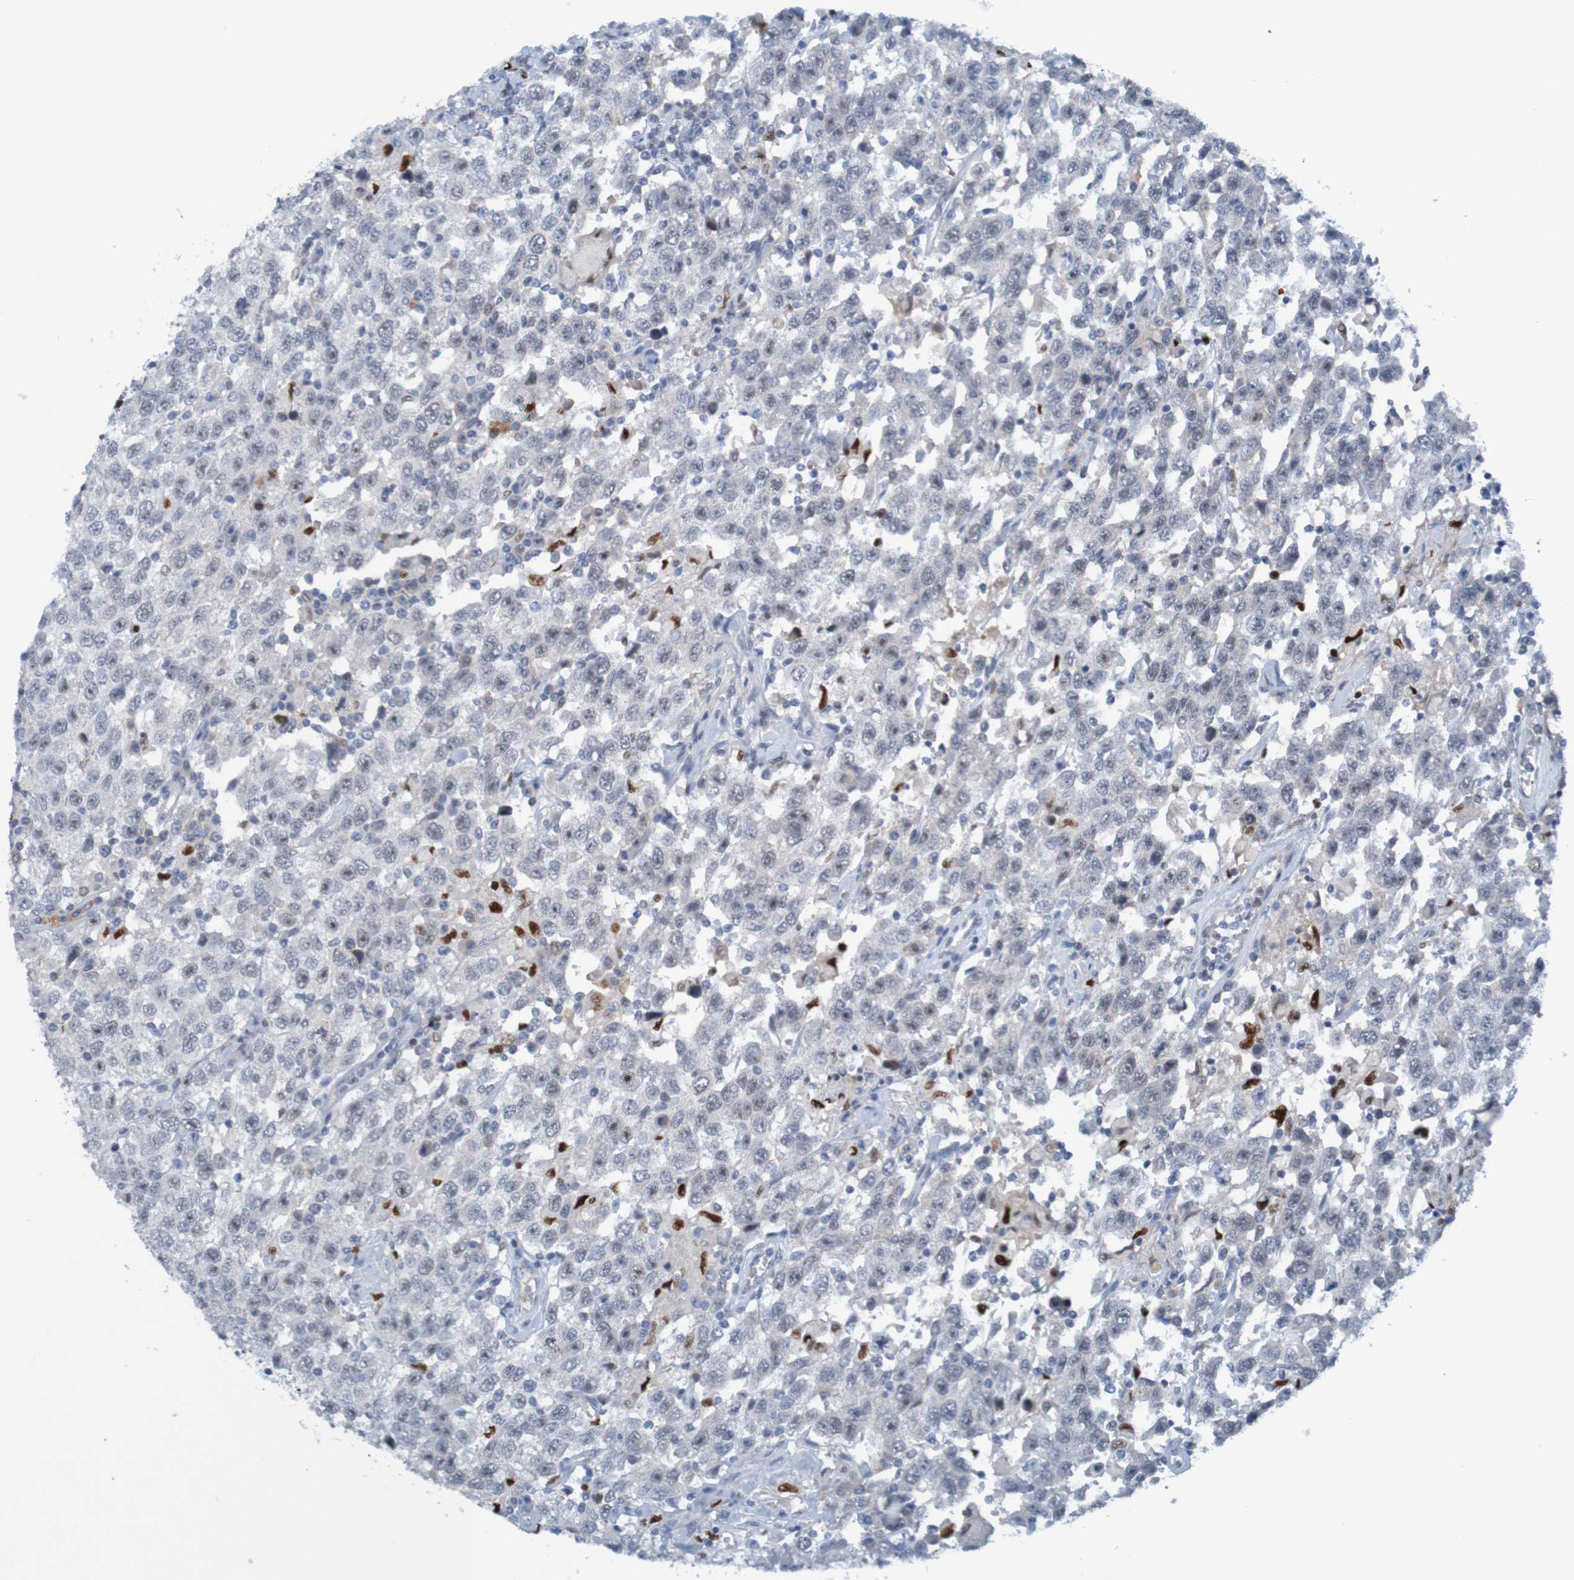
{"staining": {"intensity": "negative", "quantity": "none", "location": "none"}, "tissue": "testis cancer", "cell_type": "Tumor cells", "image_type": "cancer", "snomed": [{"axis": "morphology", "description": "Seminoma, NOS"}, {"axis": "topography", "description": "Testis"}], "caption": "Immunohistochemical staining of human testis cancer (seminoma) reveals no significant staining in tumor cells. (DAB immunohistochemistry (IHC), high magnification).", "gene": "USP36", "patient": {"sex": "male", "age": 41}}